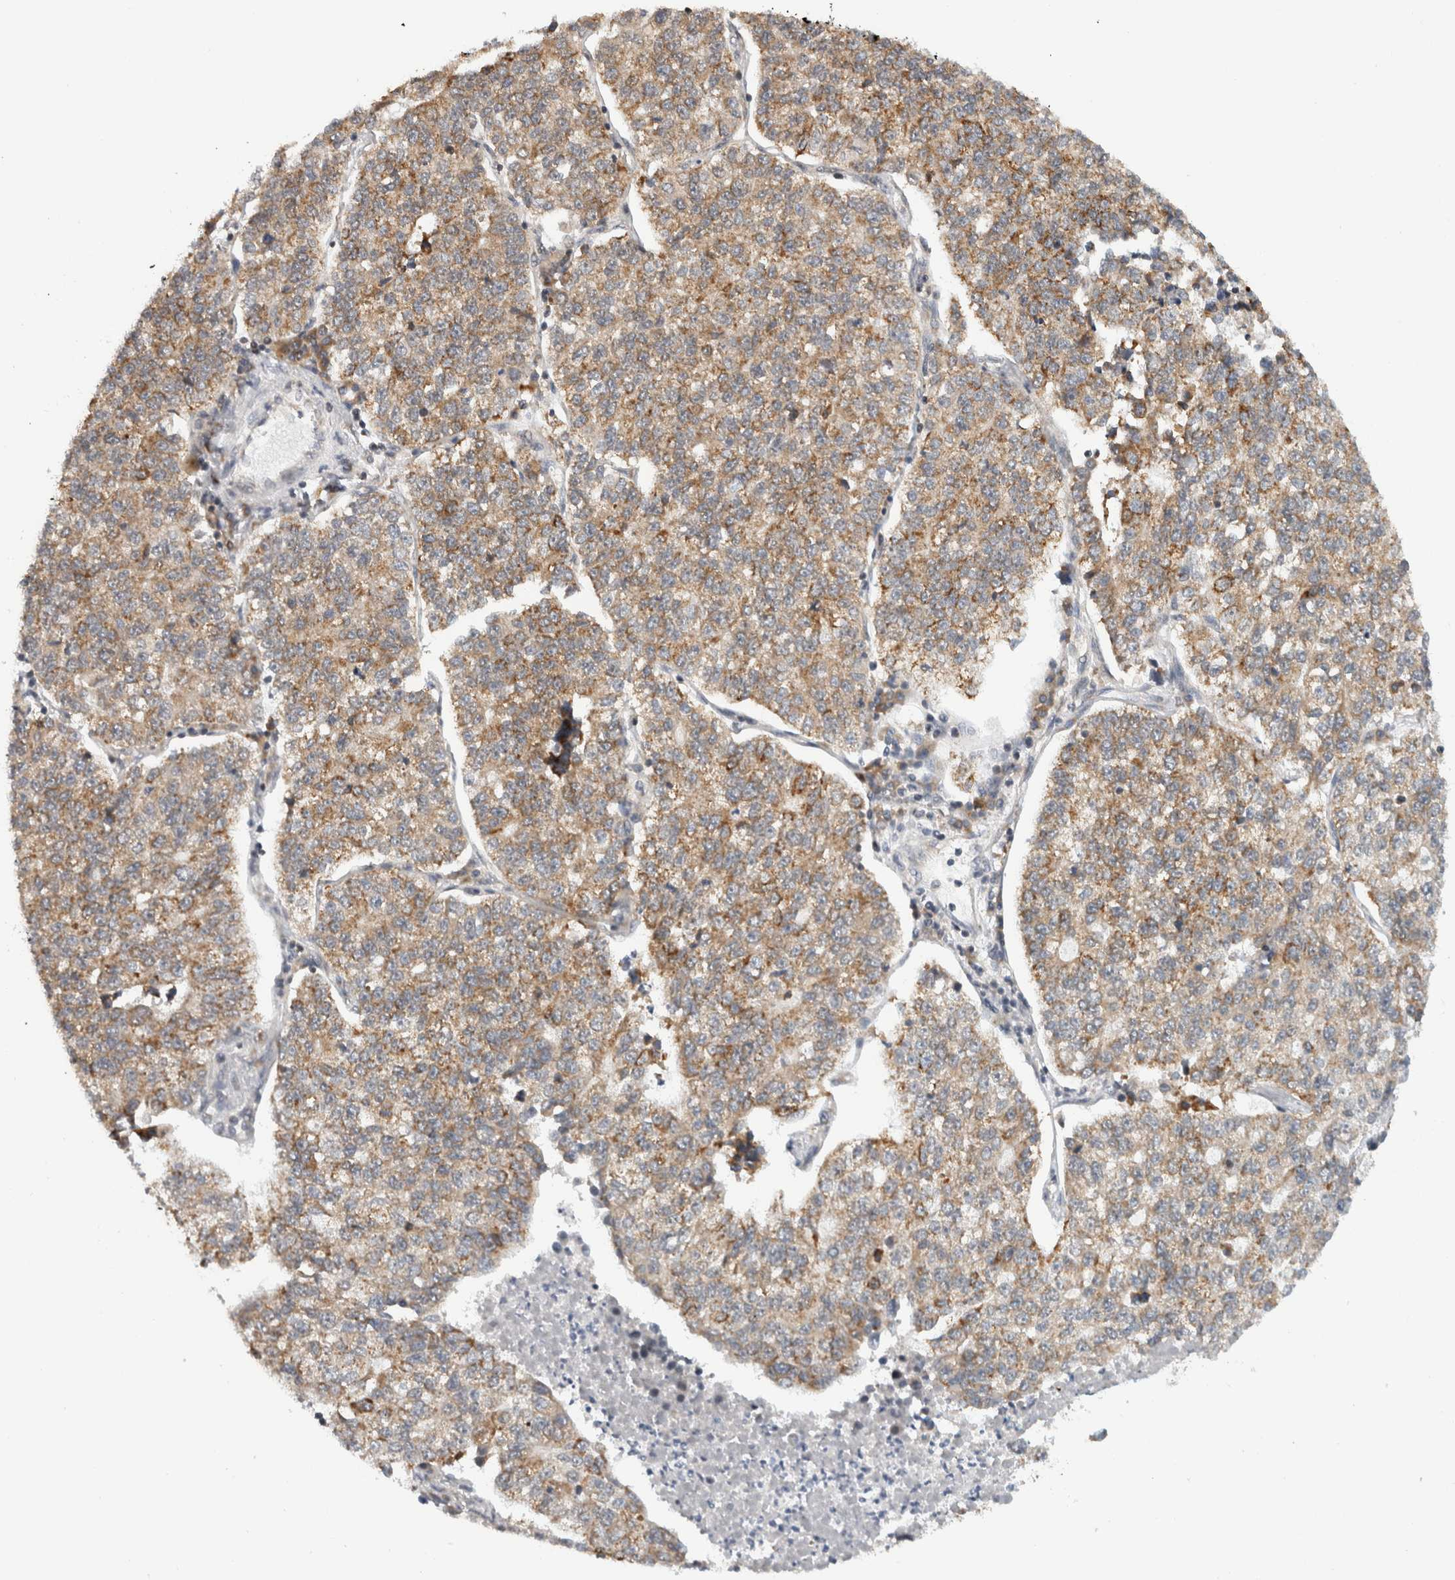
{"staining": {"intensity": "moderate", "quantity": ">75%", "location": "cytoplasmic/membranous"}, "tissue": "lung cancer", "cell_type": "Tumor cells", "image_type": "cancer", "snomed": [{"axis": "morphology", "description": "Adenocarcinoma, NOS"}, {"axis": "topography", "description": "Lung"}], "caption": "Adenocarcinoma (lung) tissue shows moderate cytoplasmic/membranous staining in about >75% of tumor cells, visualized by immunohistochemistry.", "gene": "CMC2", "patient": {"sex": "male", "age": 49}}